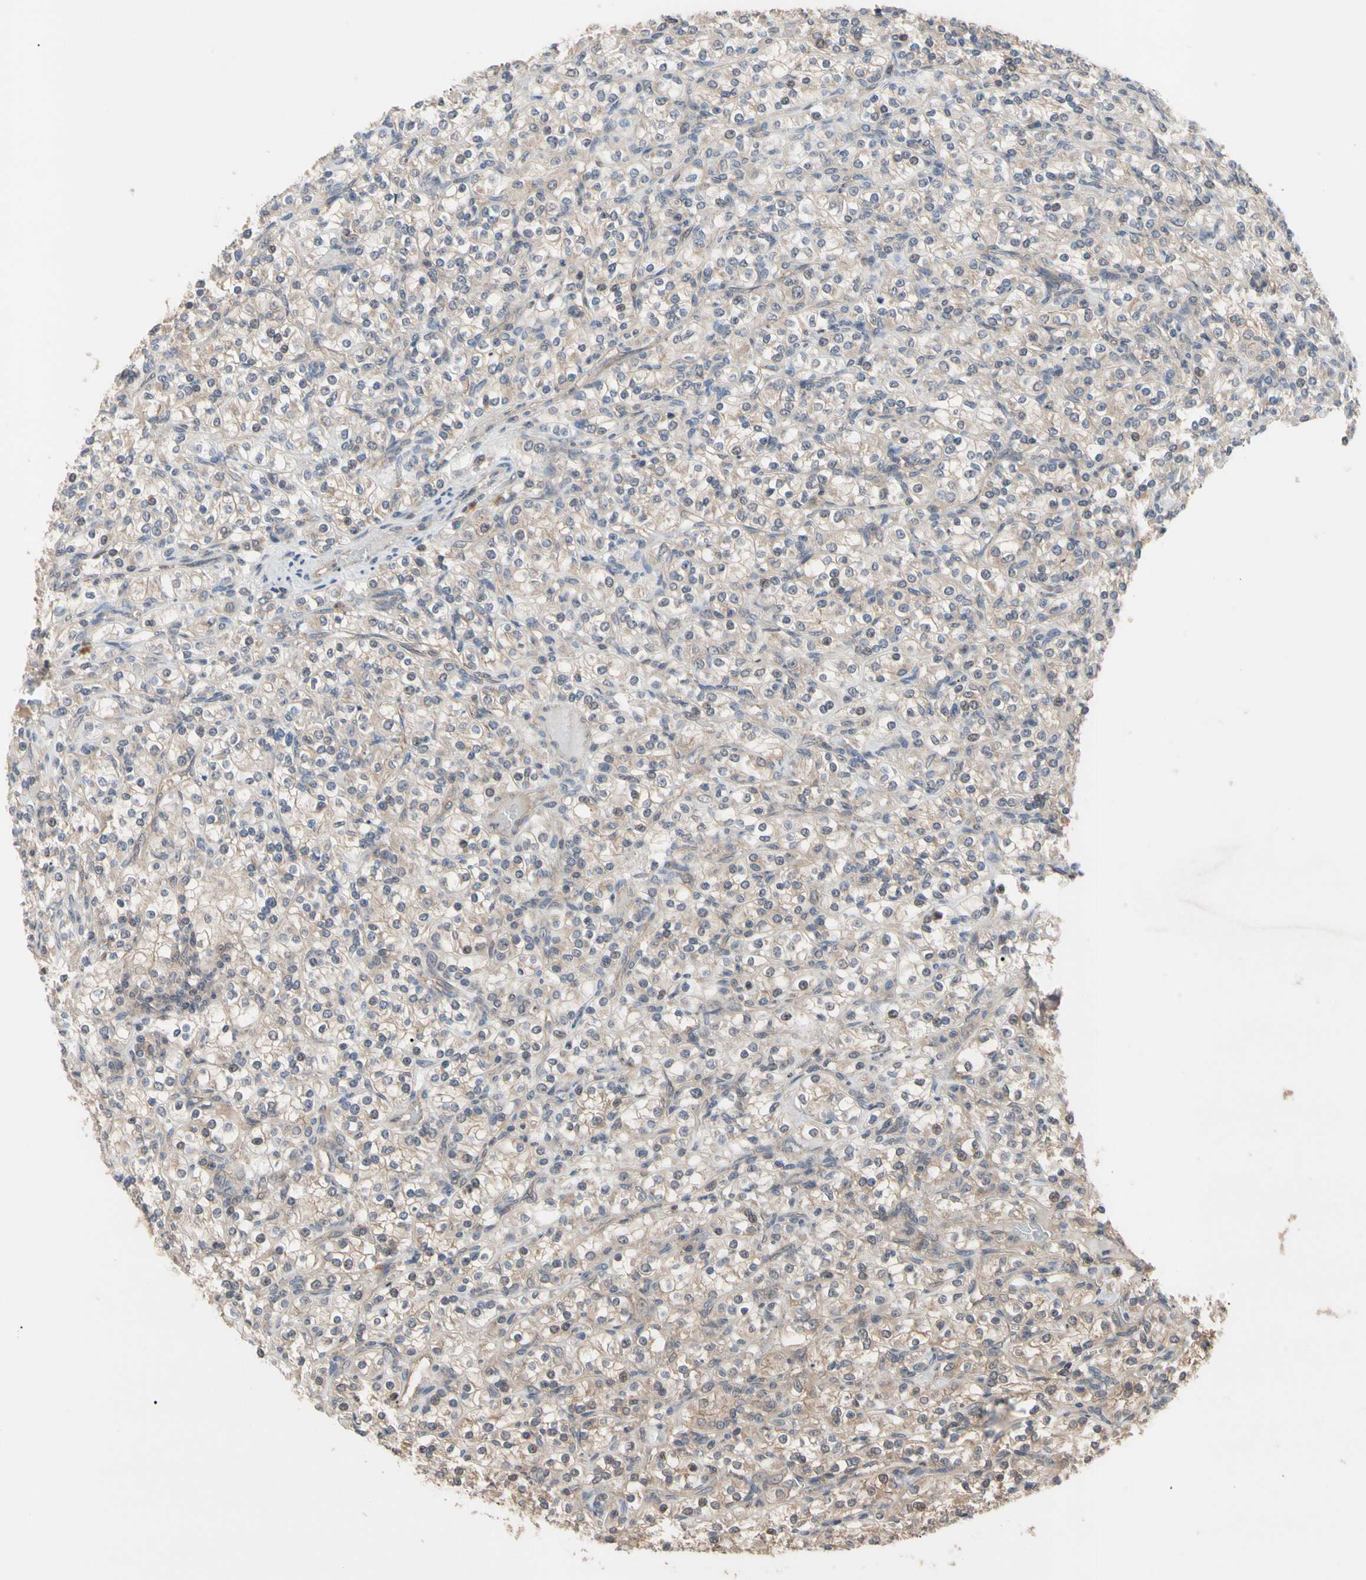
{"staining": {"intensity": "weak", "quantity": "25%-75%", "location": "cytoplasmic/membranous"}, "tissue": "renal cancer", "cell_type": "Tumor cells", "image_type": "cancer", "snomed": [{"axis": "morphology", "description": "Adenocarcinoma, NOS"}, {"axis": "topography", "description": "Kidney"}], "caption": "Renal cancer tissue shows weak cytoplasmic/membranous staining in approximately 25%-75% of tumor cells, visualized by immunohistochemistry.", "gene": "DPP8", "patient": {"sex": "male", "age": 77}}